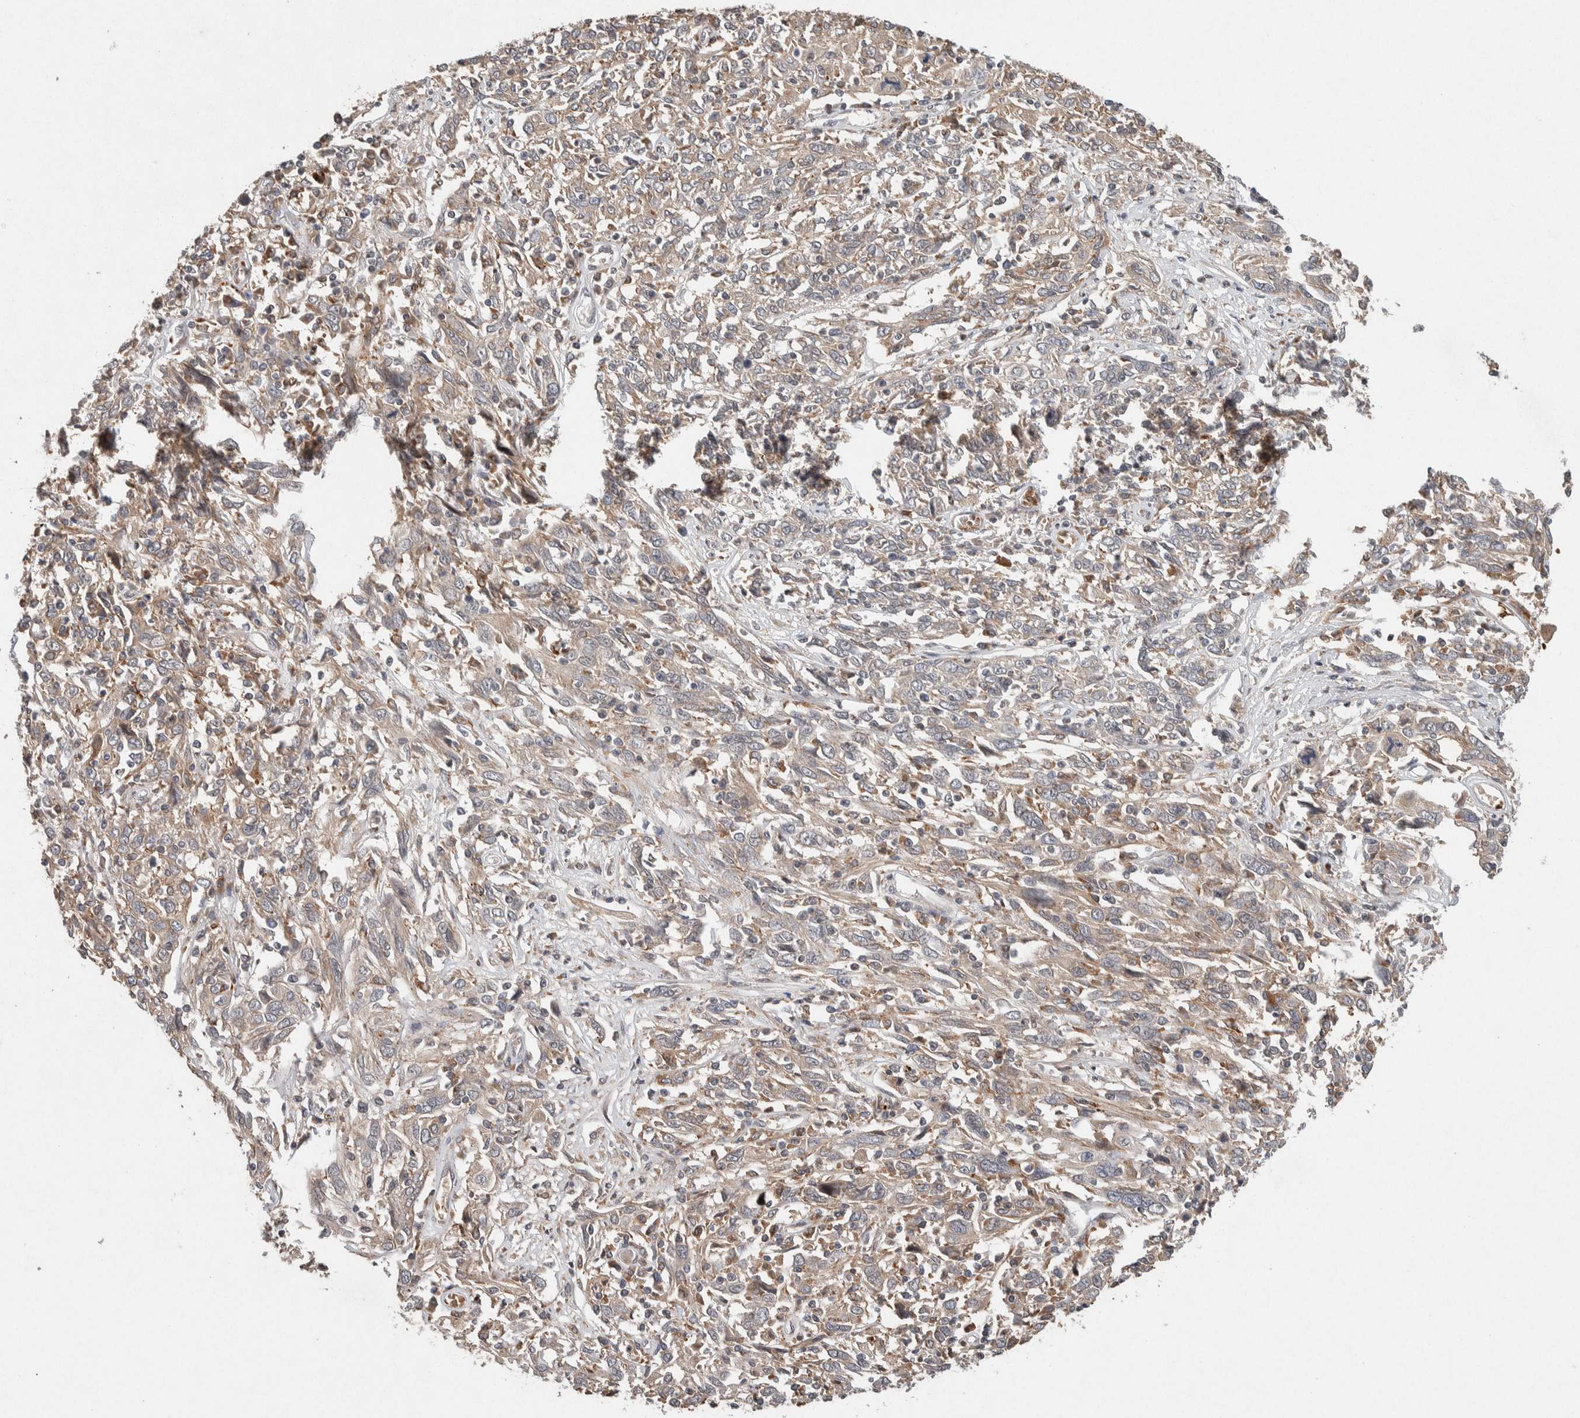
{"staining": {"intensity": "weak", "quantity": ">75%", "location": "cytoplasmic/membranous"}, "tissue": "cervical cancer", "cell_type": "Tumor cells", "image_type": "cancer", "snomed": [{"axis": "morphology", "description": "Squamous cell carcinoma, NOS"}, {"axis": "topography", "description": "Cervix"}], "caption": "Immunohistochemical staining of human squamous cell carcinoma (cervical) demonstrates weak cytoplasmic/membranous protein expression in about >75% of tumor cells.", "gene": "KCNK1", "patient": {"sex": "female", "age": 46}}